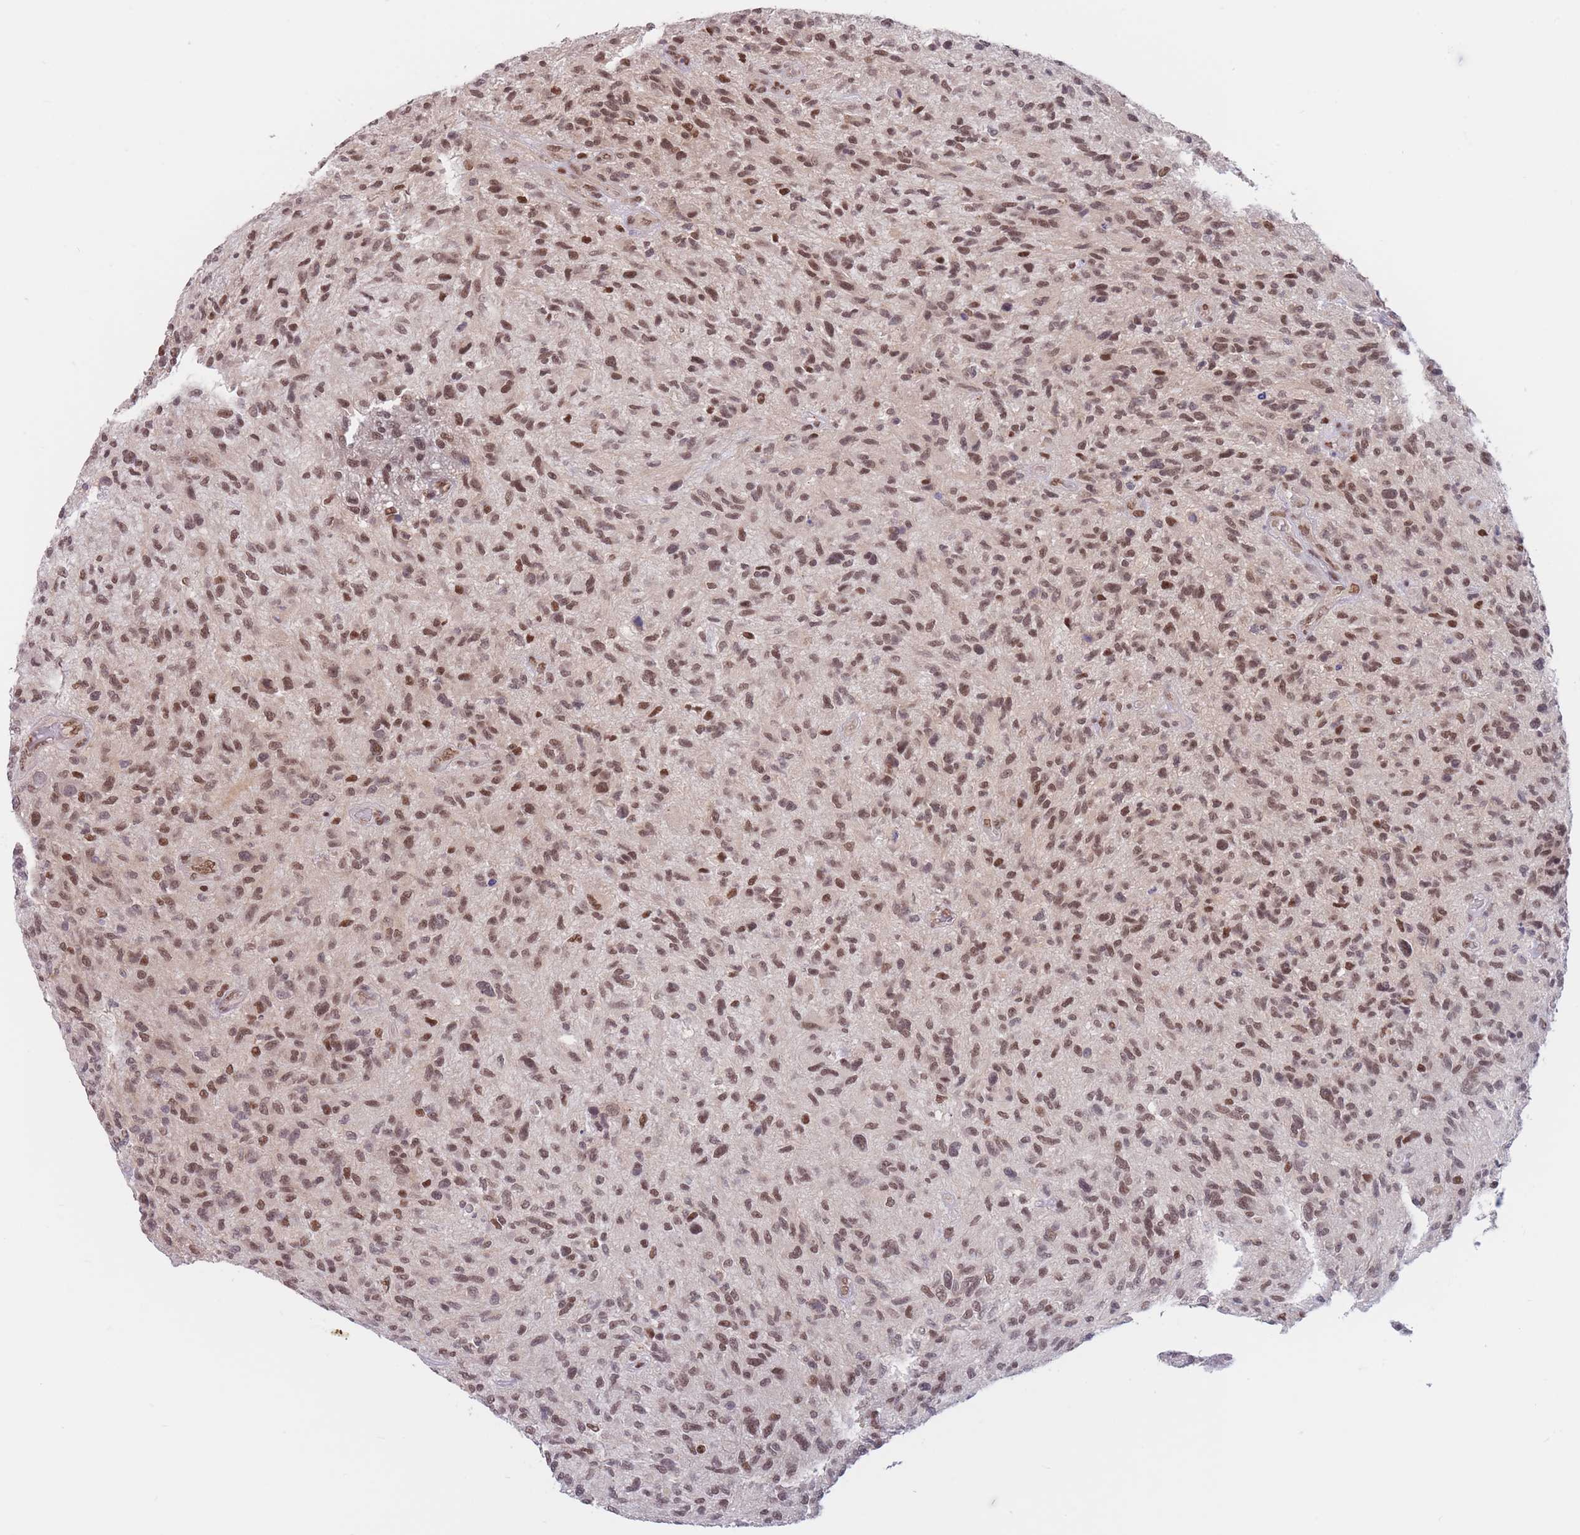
{"staining": {"intensity": "moderate", "quantity": ">75%", "location": "nuclear"}, "tissue": "glioma", "cell_type": "Tumor cells", "image_type": "cancer", "snomed": [{"axis": "morphology", "description": "Glioma, malignant, High grade"}, {"axis": "topography", "description": "Brain"}], "caption": "Immunohistochemical staining of glioma displays moderate nuclear protein staining in approximately >75% of tumor cells.", "gene": "SMAD9", "patient": {"sex": "male", "age": 47}}